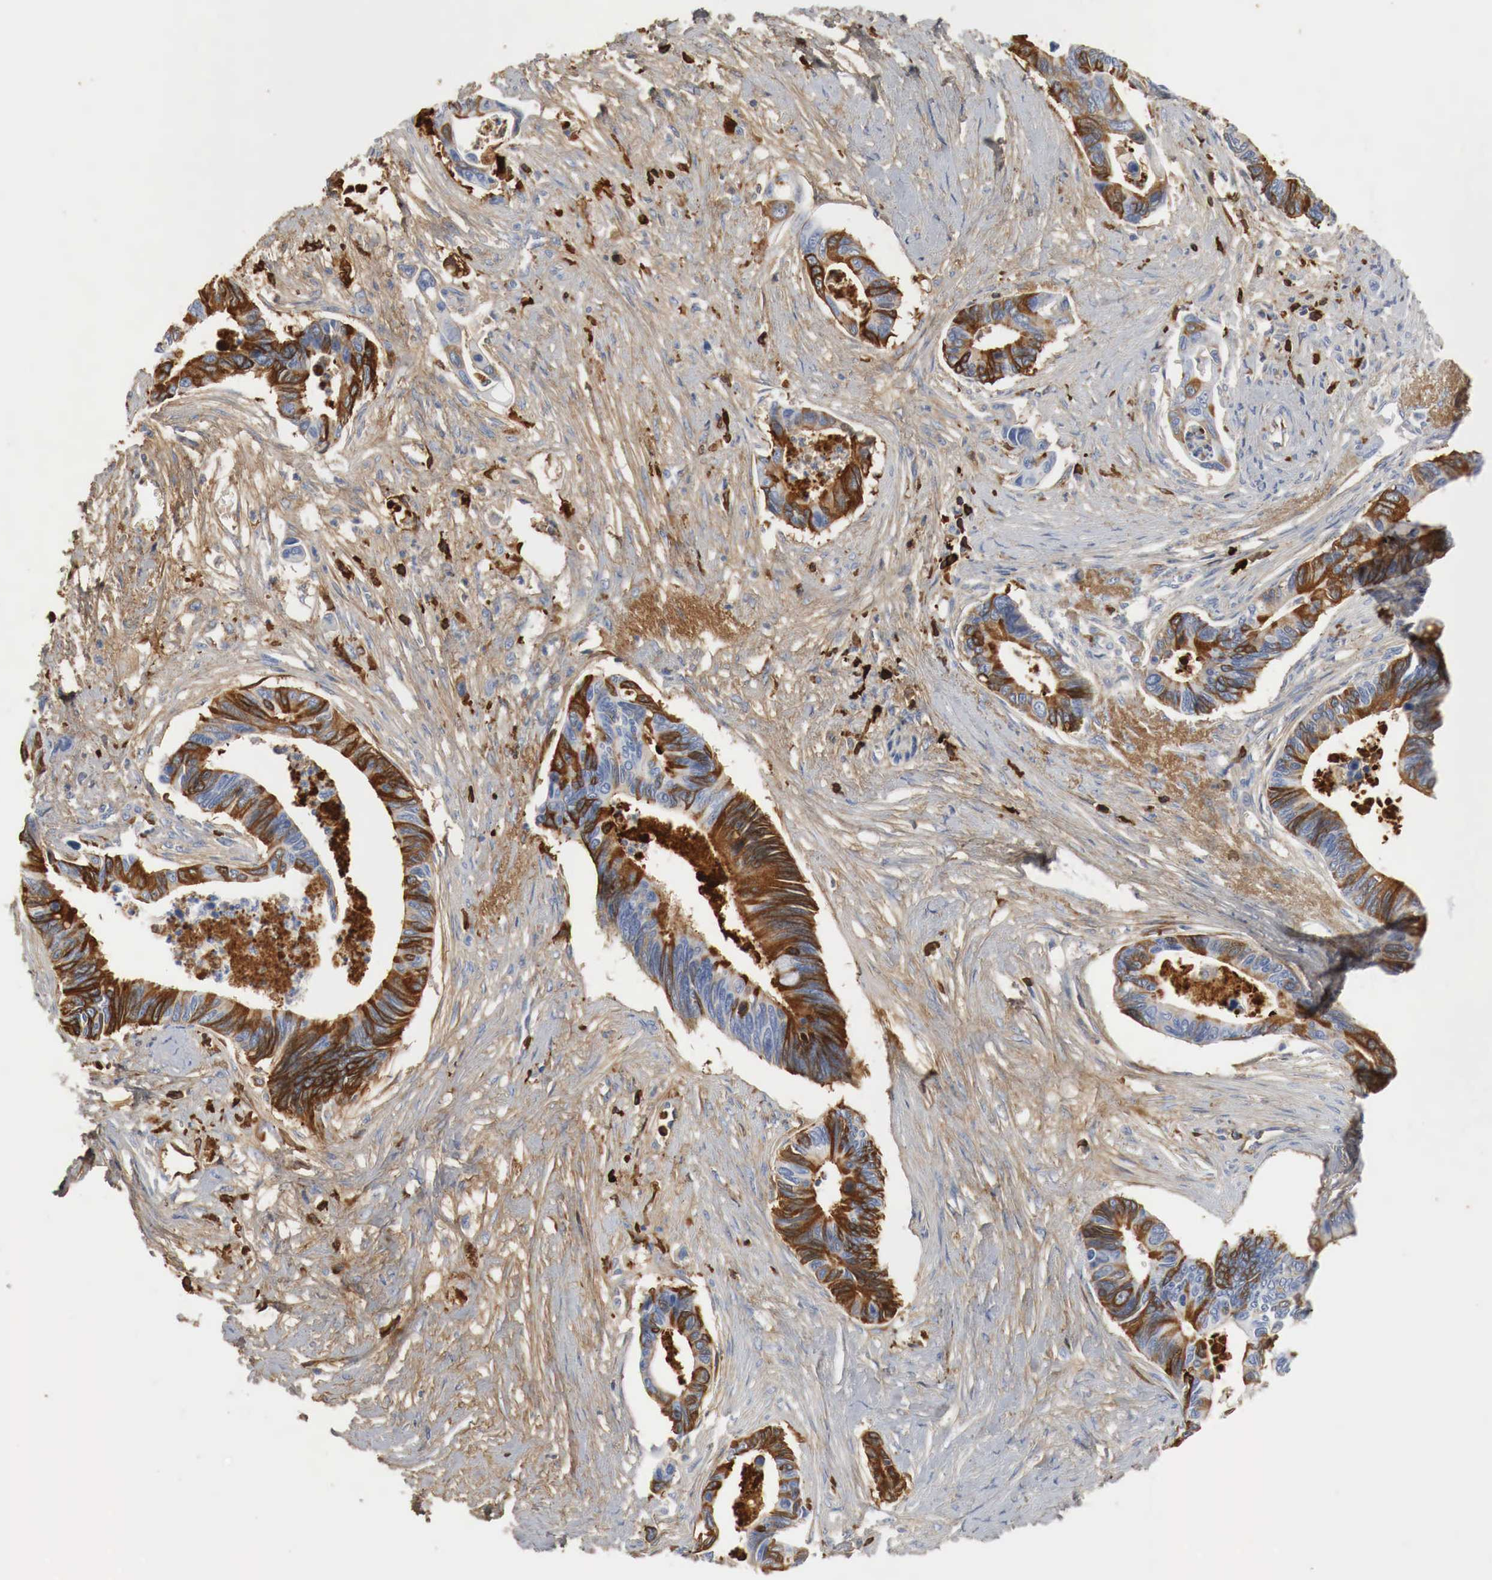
{"staining": {"intensity": "strong", "quantity": "25%-75%", "location": "cytoplasmic/membranous"}, "tissue": "pancreatic cancer", "cell_type": "Tumor cells", "image_type": "cancer", "snomed": [{"axis": "morphology", "description": "Adenocarcinoma, NOS"}, {"axis": "topography", "description": "Pancreas"}], "caption": "This micrograph displays pancreatic cancer (adenocarcinoma) stained with immunohistochemistry to label a protein in brown. The cytoplasmic/membranous of tumor cells show strong positivity for the protein. Nuclei are counter-stained blue.", "gene": "IGLC3", "patient": {"sex": "female", "age": 70}}